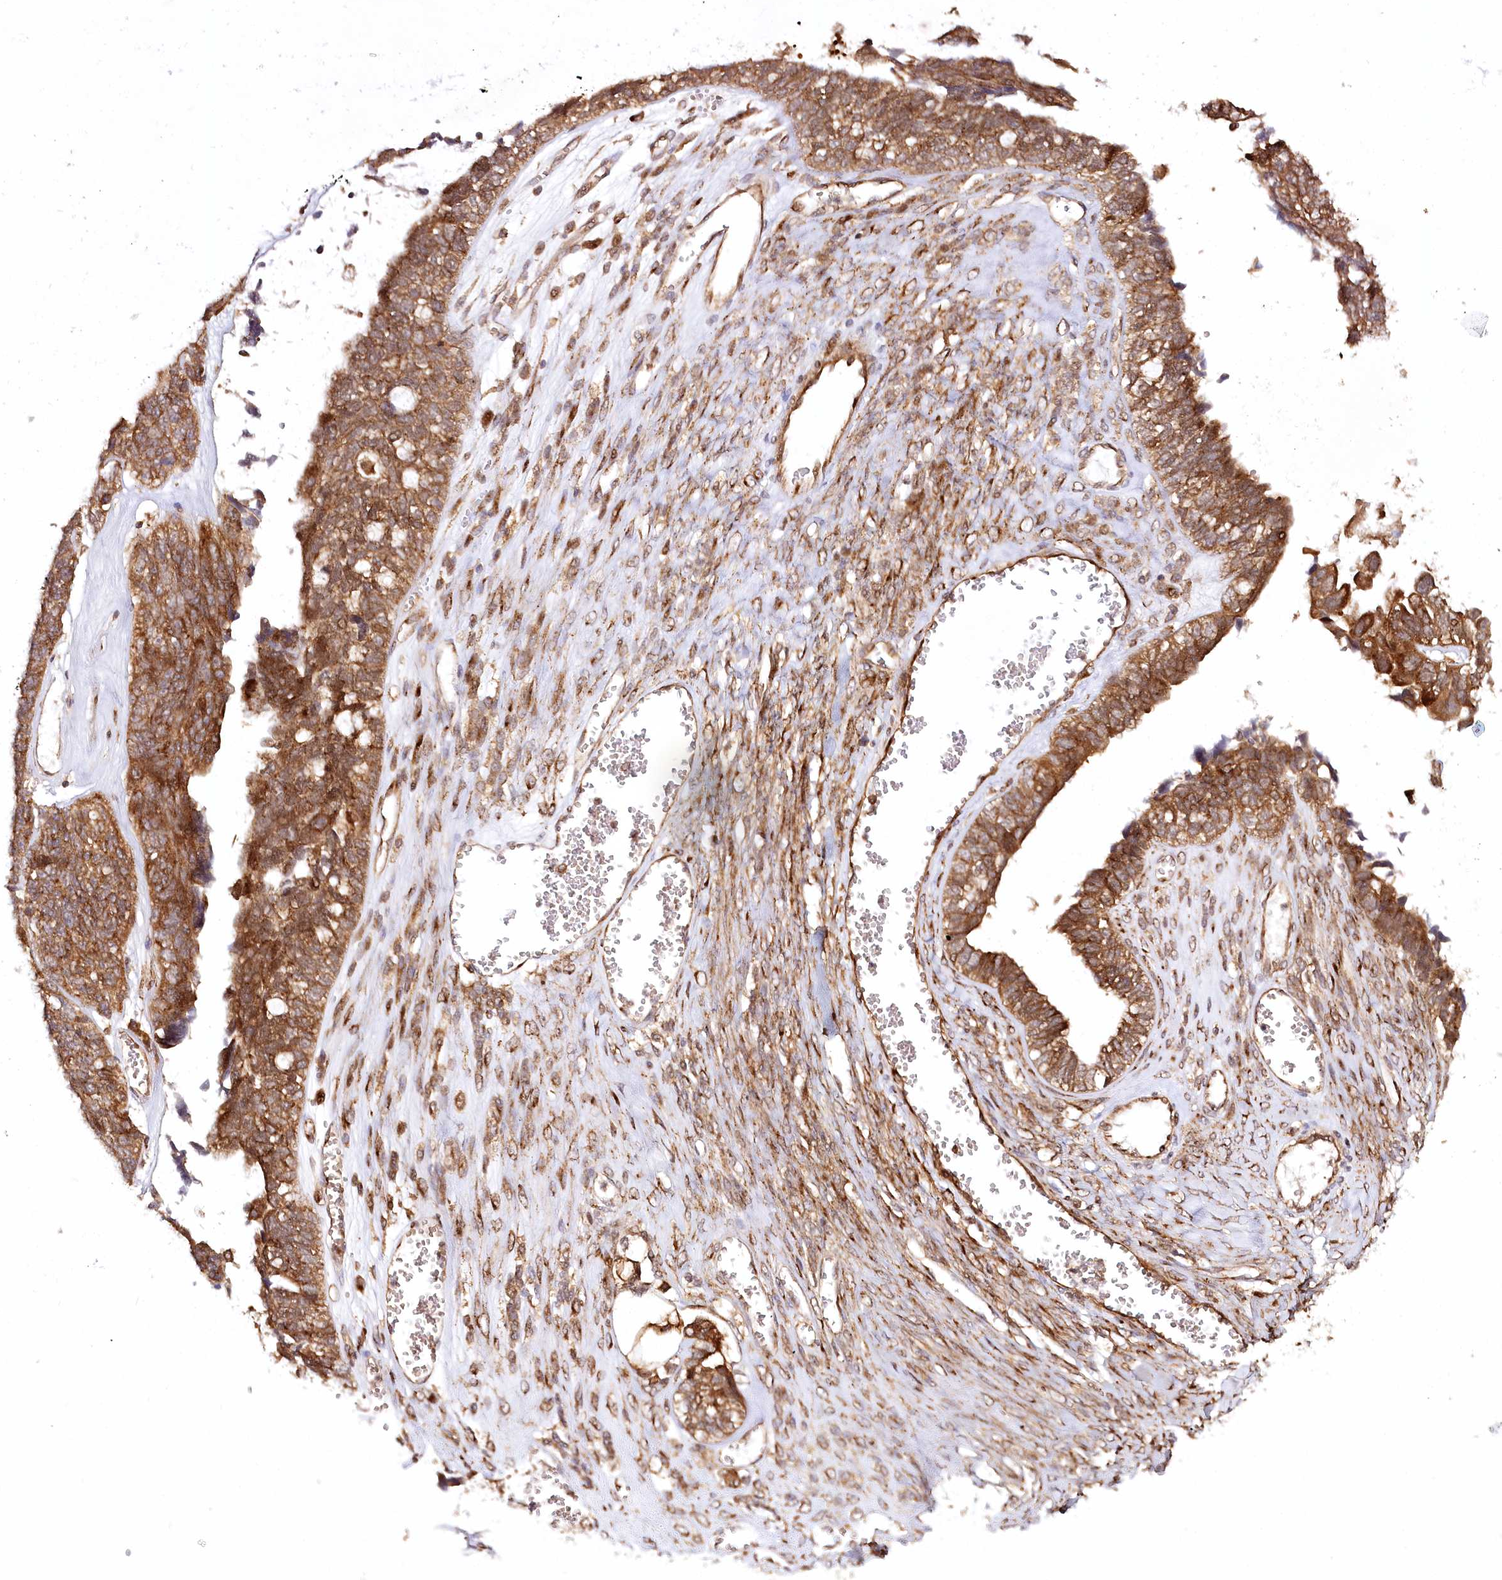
{"staining": {"intensity": "strong", "quantity": ">75%", "location": "cytoplasmic/membranous"}, "tissue": "ovarian cancer", "cell_type": "Tumor cells", "image_type": "cancer", "snomed": [{"axis": "morphology", "description": "Cystadenocarcinoma, serous, NOS"}, {"axis": "topography", "description": "Ovary"}], "caption": "Immunohistochemistry (IHC) (DAB (3,3'-diaminobenzidine)) staining of human ovarian cancer (serous cystadenocarcinoma) displays strong cytoplasmic/membranous protein positivity in approximately >75% of tumor cells.", "gene": "COPG1", "patient": {"sex": "female", "age": 79}}